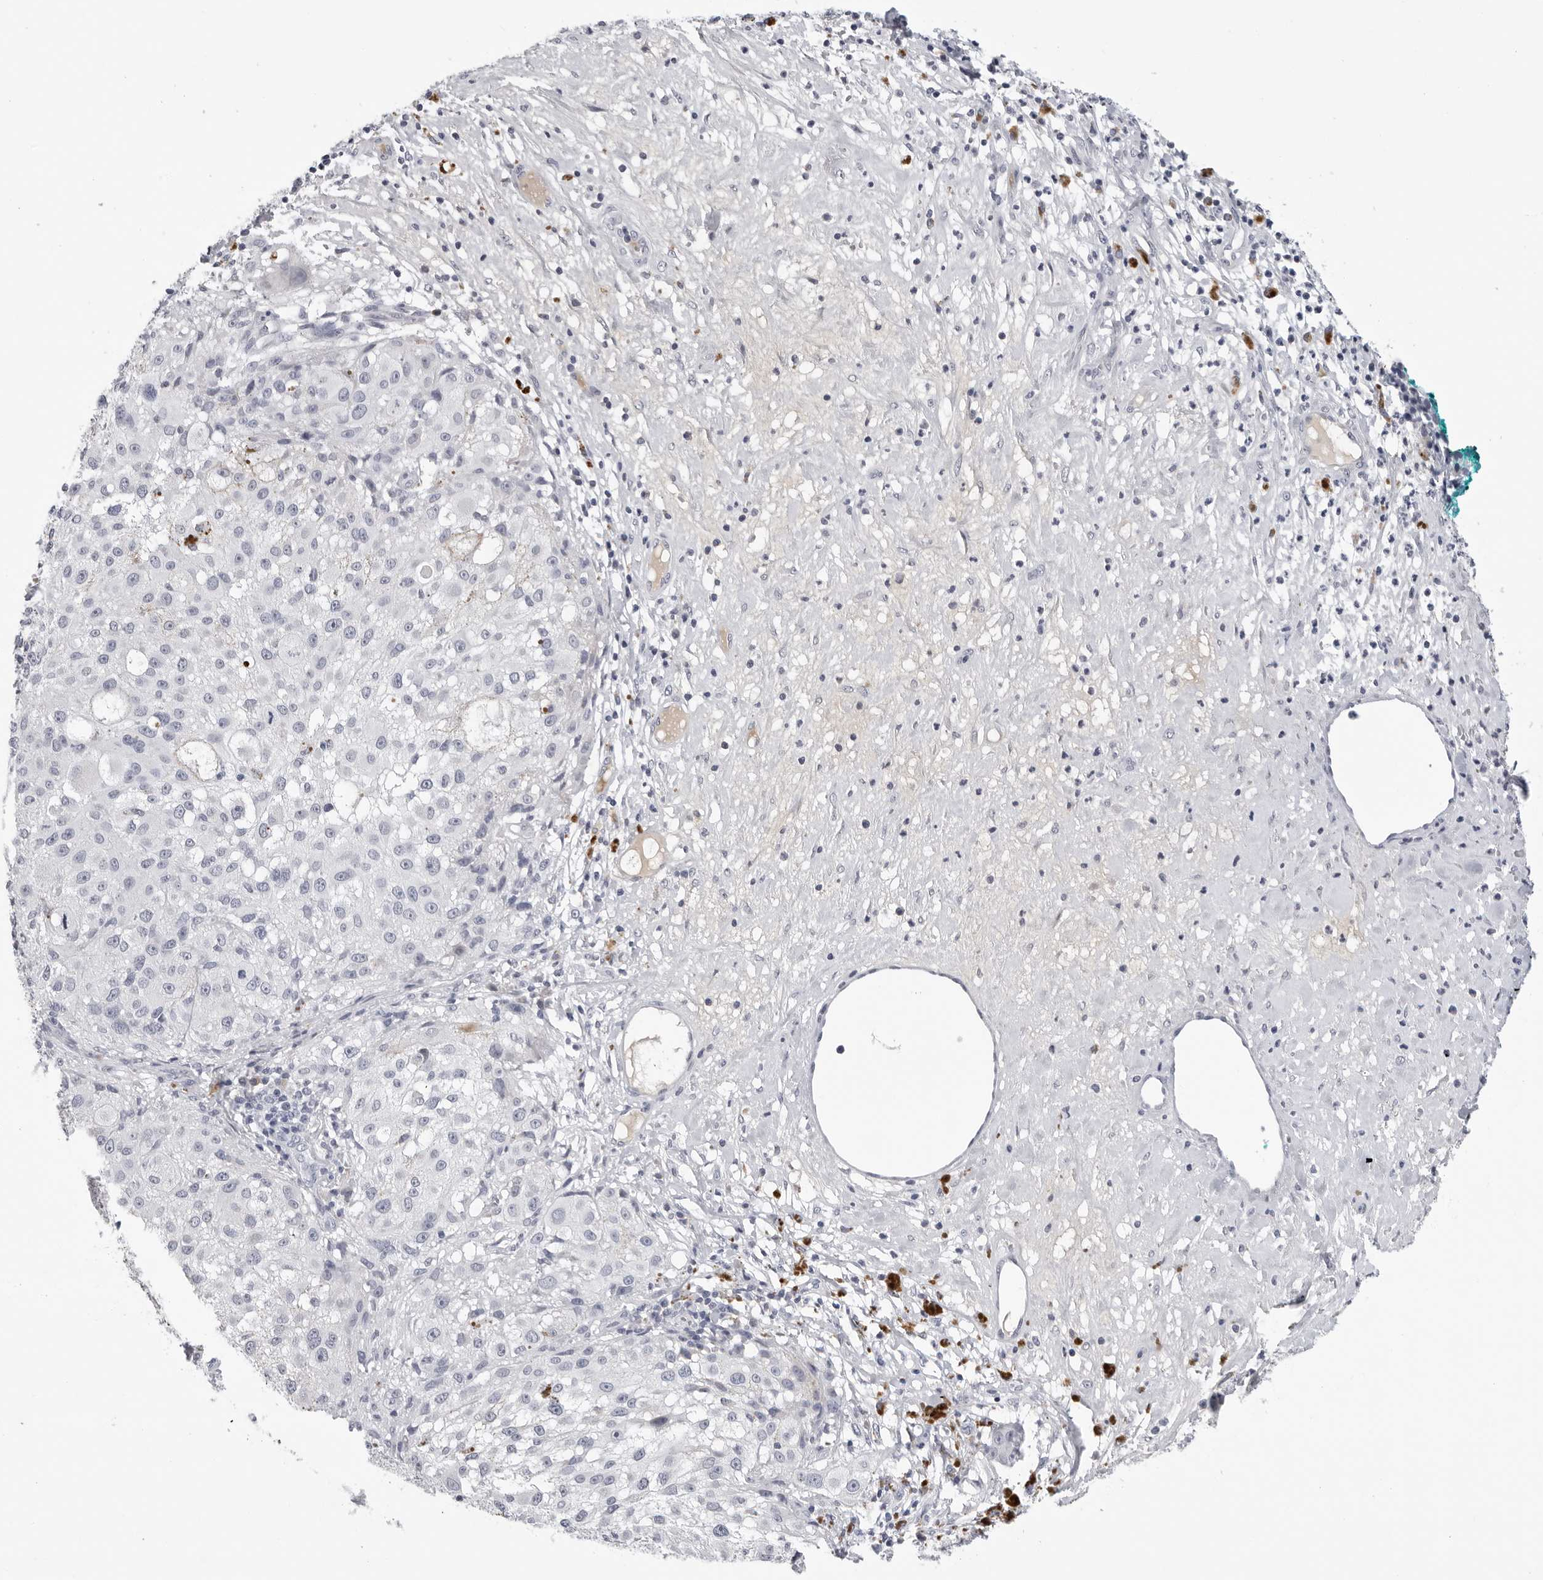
{"staining": {"intensity": "negative", "quantity": "none", "location": "none"}, "tissue": "melanoma", "cell_type": "Tumor cells", "image_type": "cancer", "snomed": [{"axis": "morphology", "description": "Necrosis, NOS"}, {"axis": "morphology", "description": "Malignant melanoma, NOS"}, {"axis": "topography", "description": "Skin"}], "caption": "This is an IHC photomicrograph of human melanoma. There is no expression in tumor cells.", "gene": "ZNF502", "patient": {"sex": "female", "age": 87}}